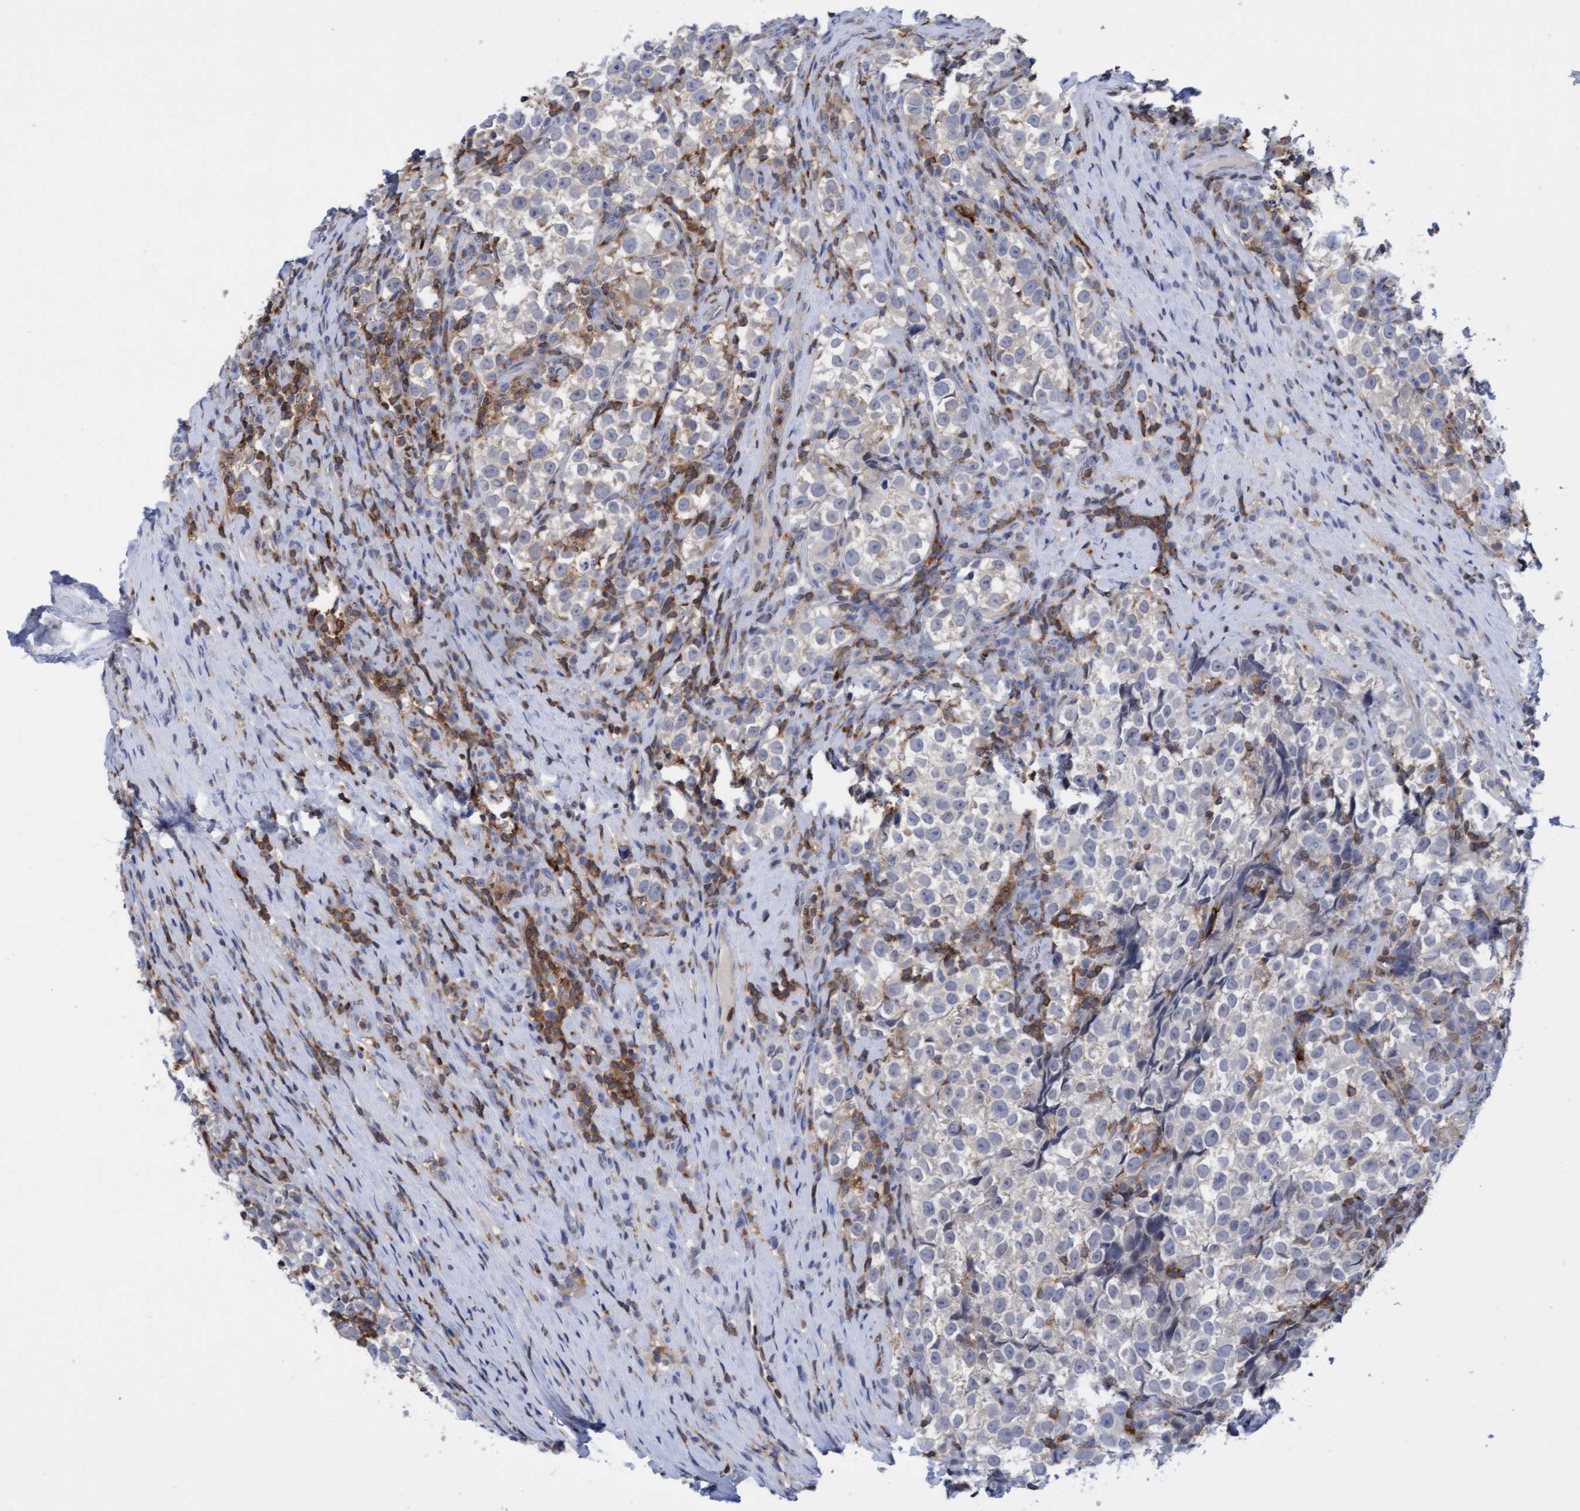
{"staining": {"intensity": "weak", "quantity": "<25%", "location": "cytoplasmic/membranous"}, "tissue": "testis cancer", "cell_type": "Tumor cells", "image_type": "cancer", "snomed": [{"axis": "morphology", "description": "Normal tissue, NOS"}, {"axis": "morphology", "description": "Seminoma, NOS"}, {"axis": "topography", "description": "Testis"}], "caption": "There is no significant positivity in tumor cells of seminoma (testis).", "gene": "FNBP1", "patient": {"sex": "male", "age": 43}}